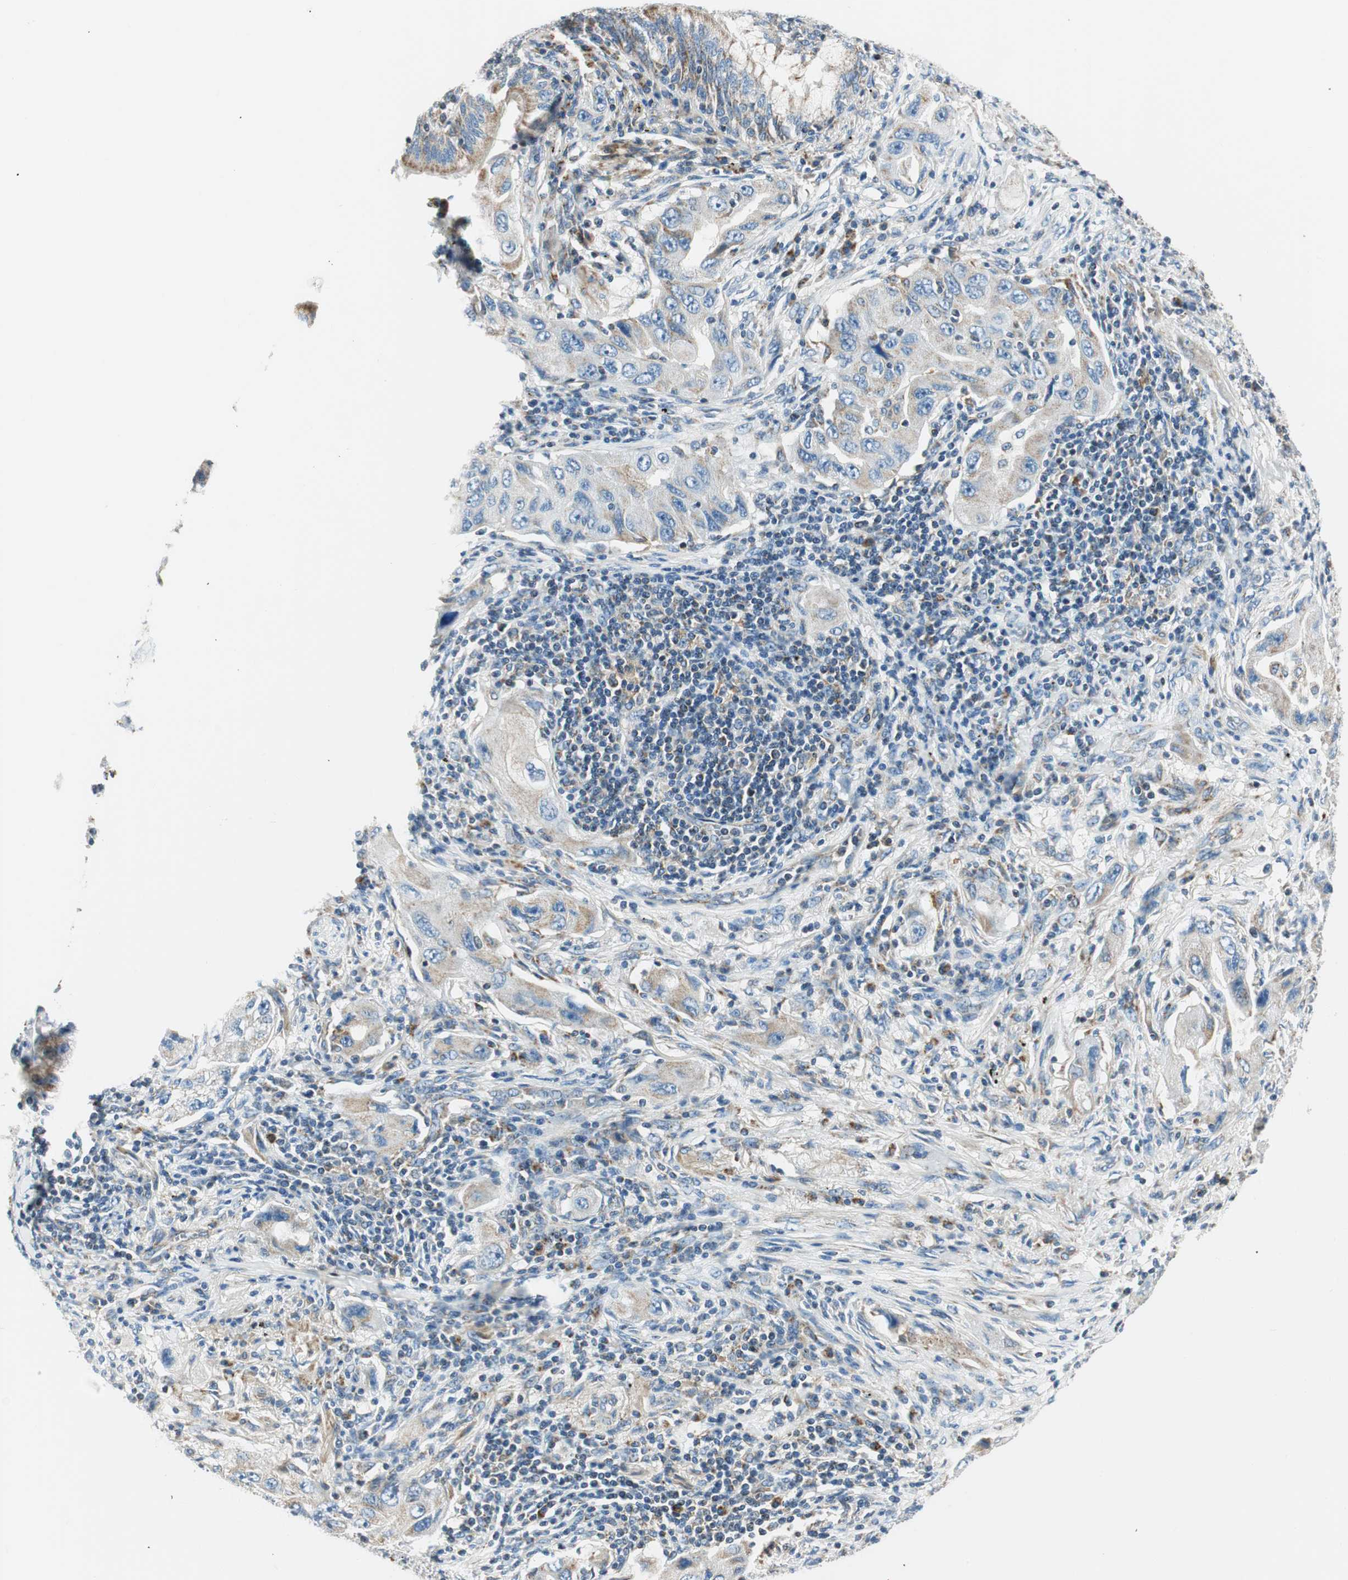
{"staining": {"intensity": "weak", "quantity": "25%-75%", "location": "cytoplasmic/membranous"}, "tissue": "lung cancer", "cell_type": "Tumor cells", "image_type": "cancer", "snomed": [{"axis": "morphology", "description": "Adenocarcinoma, NOS"}, {"axis": "topography", "description": "Lung"}], "caption": "Immunohistochemical staining of lung adenocarcinoma reveals low levels of weak cytoplasmic/membranous protein staining in approximately 25%-75% of tumor cells.", "gene": "RORB", "patient": {"sex": "female", "age": 65}}